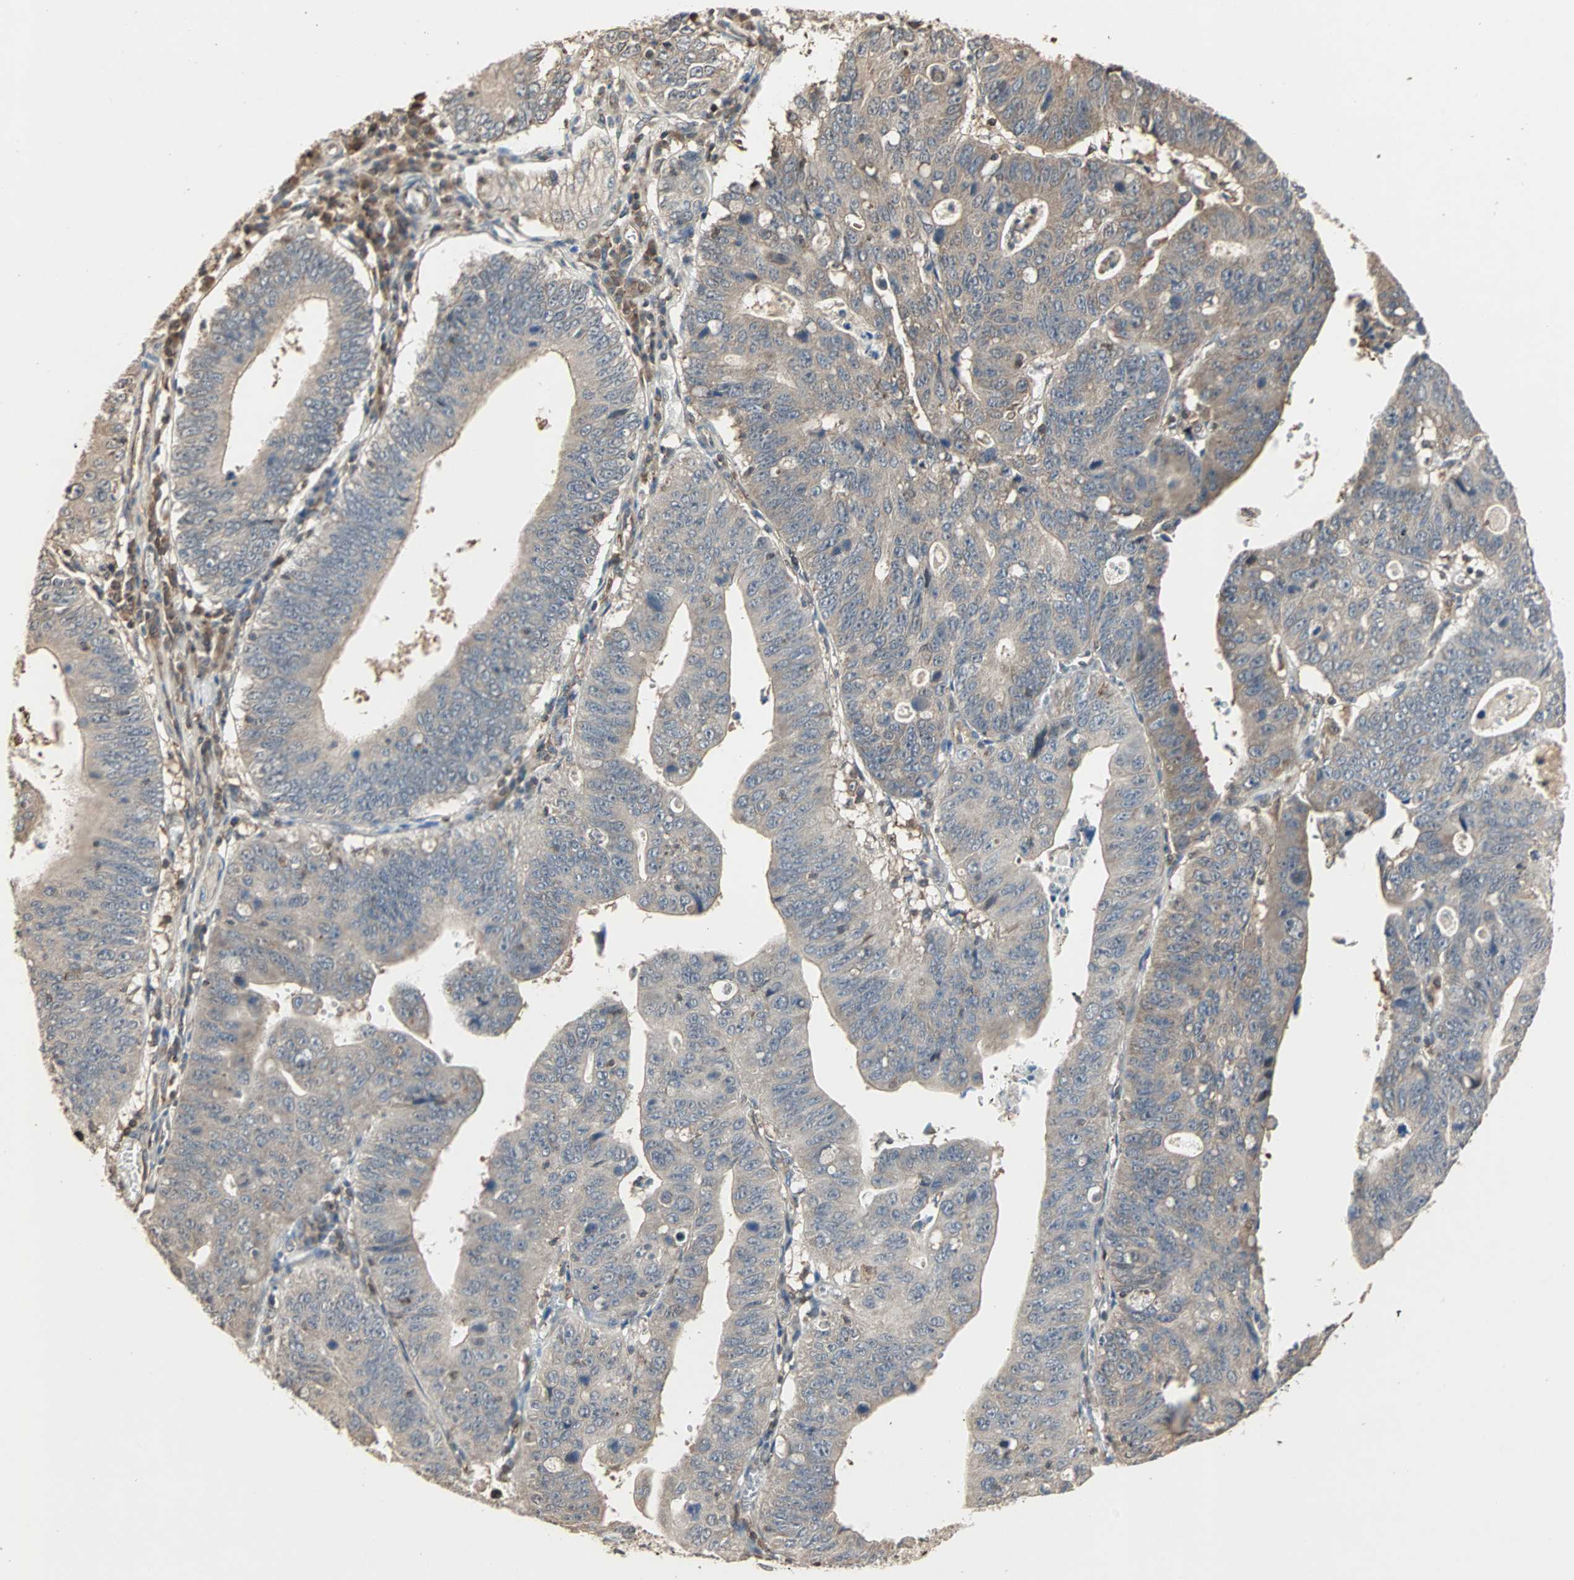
{"staining": {"intensity": "weak", "quantity": ">75%", "location": "cytoplasmic/membranous"}, "tissue": "stomach cancer", "cell_type": "Tumor cells", "image_type": "cancer", "snomed": [{"axis": "morphology", "description": "Adenocarcinoma, NOS"}, {"axis": "topography", "description": "Stomach"}], "caption": "Immunohistochemical staining of human stomach cancer exhibits low levels of weak cytoplasmic/membranous staining in about >75% of tumor cells.", "gene": "DRG2", "patient": {"sex": "male", "age": 59}}